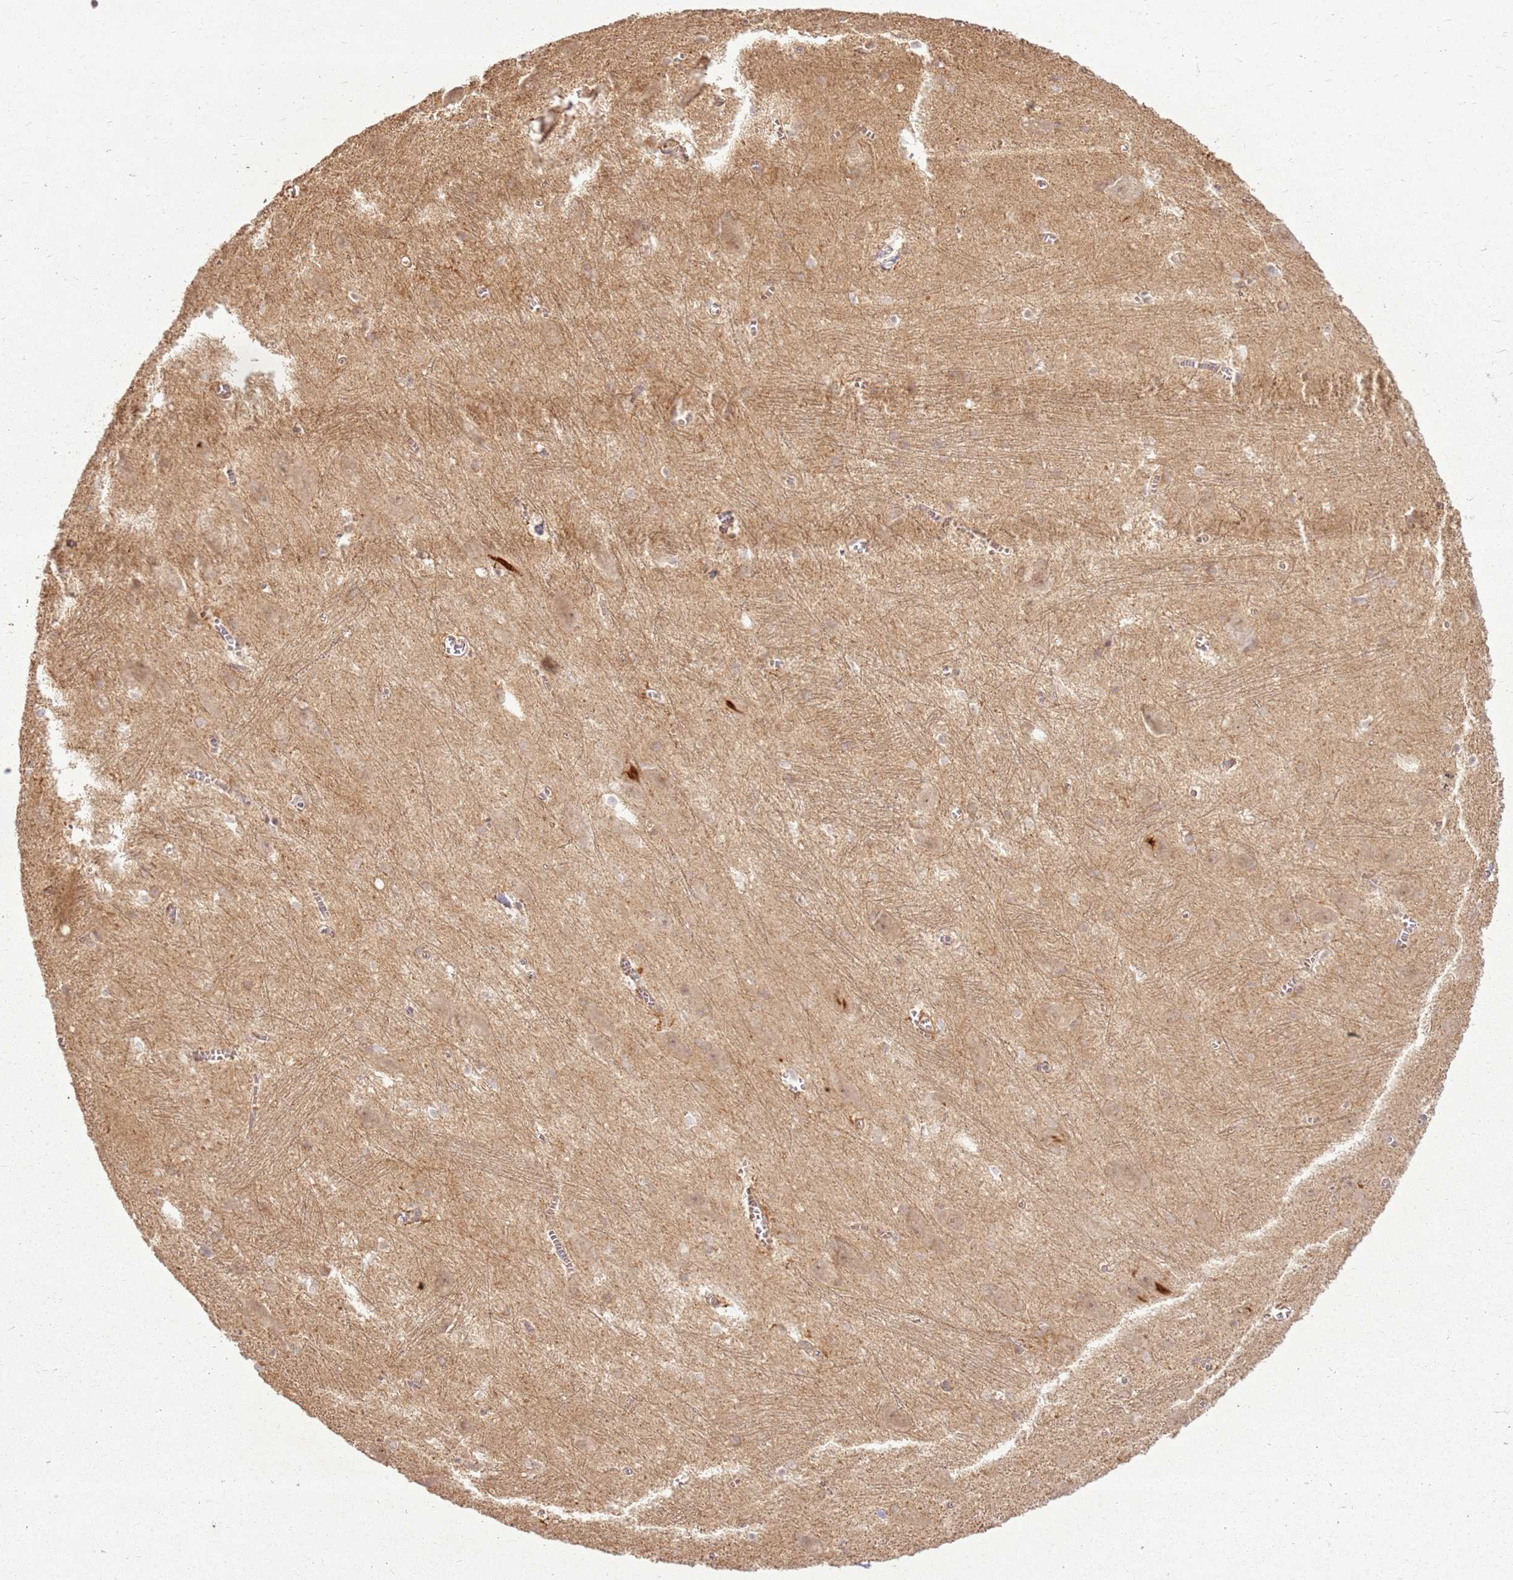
{"staining": {"intensity": "weak", "quantity": "25%-75%", "location": "cytoplasmic/membranous"}, "tissue": "caudate", "cell_type": "Glial cells", "image_type": "normal", "snomed": [{"axis": "morphology", "description": "Normal tissue, NOS"}, {"axis": "topography", "description": "Lateral ventricle wall"}], "caption": "This is a micrograph of immunohistochemistry (IHC) staining of normal caudate, which shows weak expression in the cytoplasmic/membranous of glial cells.", "gene": "ZNF776", "patient": {"sex": "male", "age": 37}}